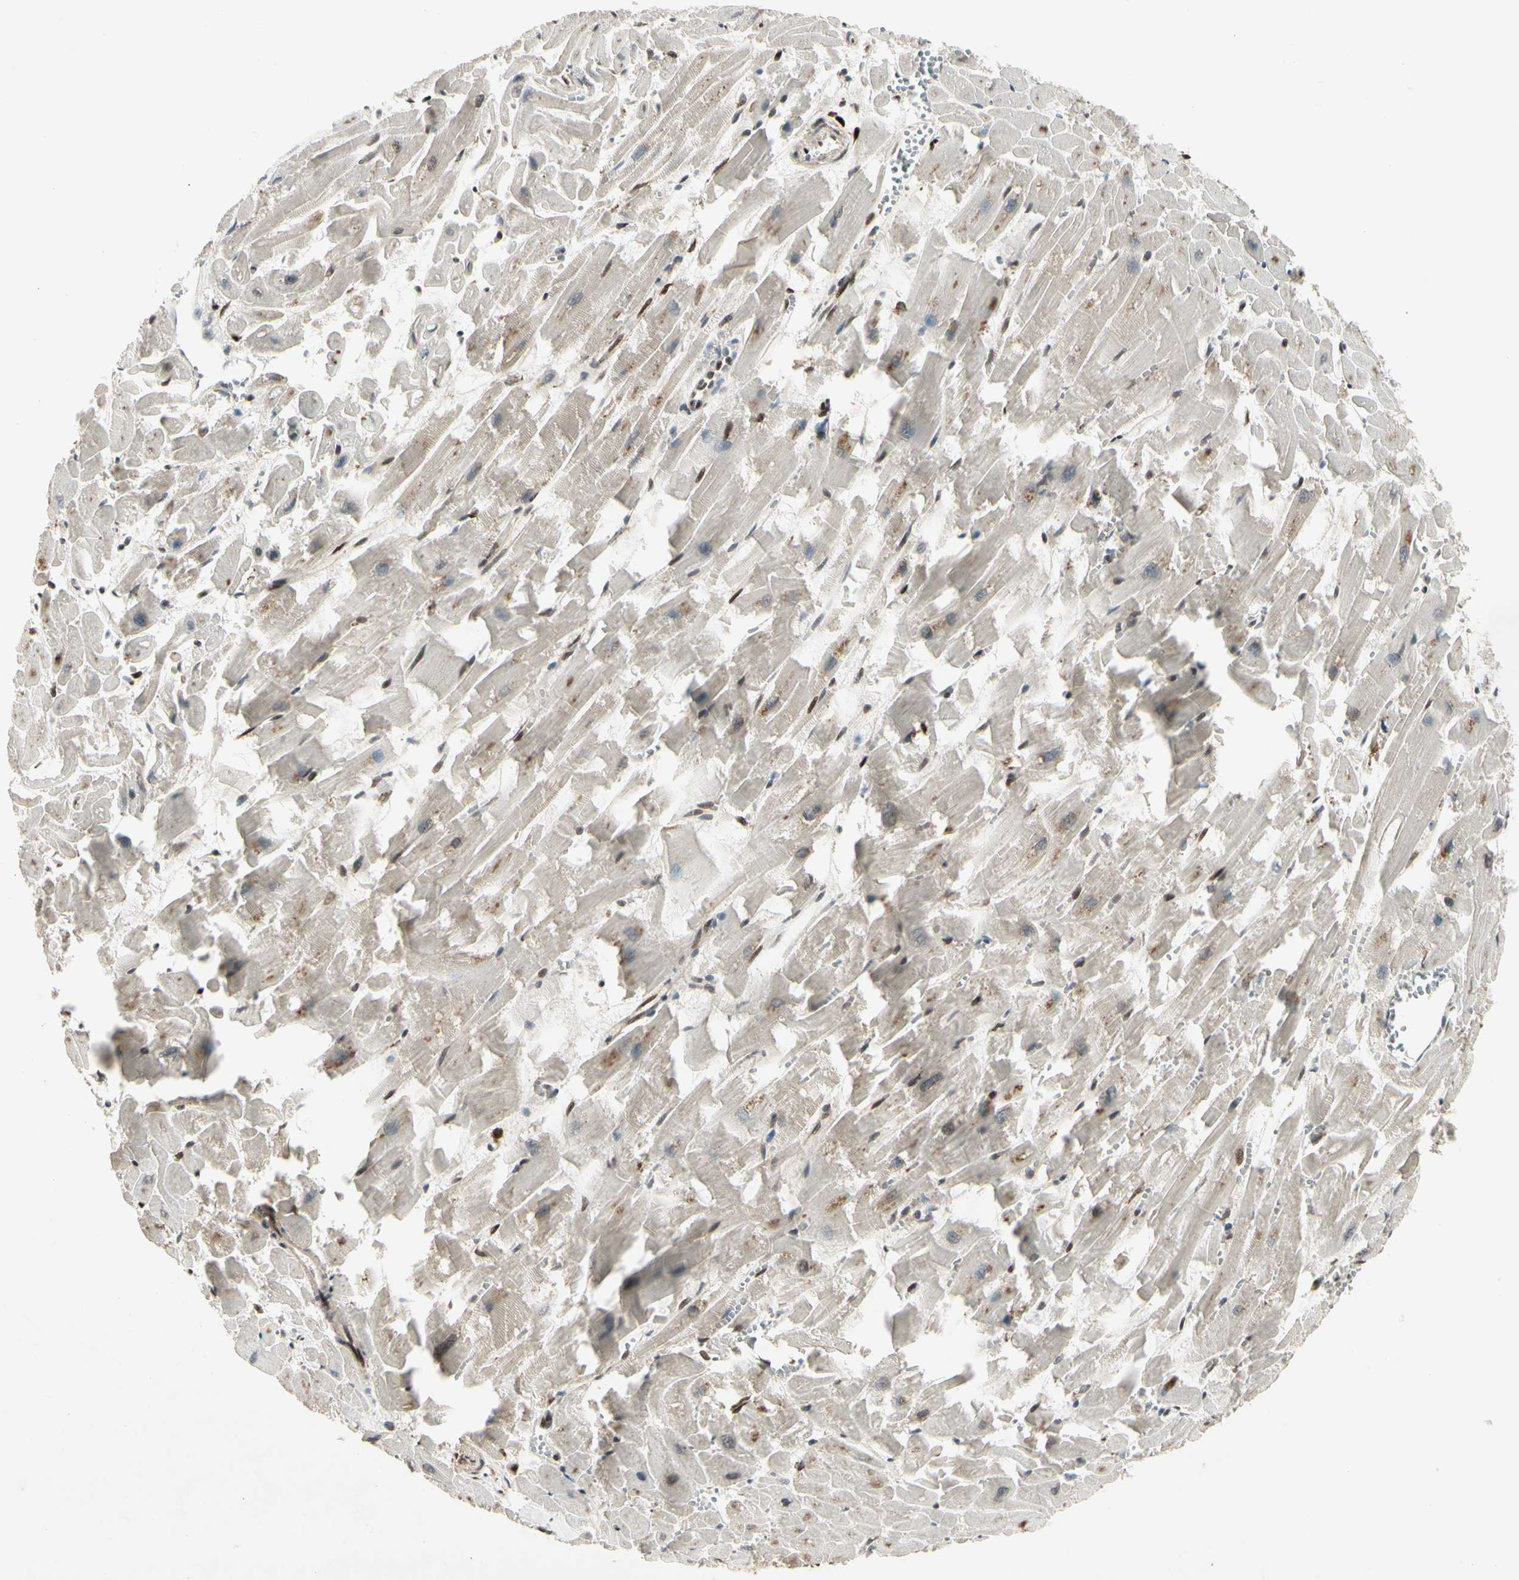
{"staining": {"intensity": "strong", "quantity": ">75%", "location": "cytoplasmic/membranous,nuclear"}, "tissue": "heart muscle", "cell_type": "Cardiomyocytes", "image_type": "normal", "snomed": [{"axis": "morphology", "description": "Normal tissue, NOS"}, {"axis": "topography", "description": "Heart"}], "caption": "Cardiomyocytes demonstrate strong cytoplasmic/membranous,nuclear positivity in approximately >75% of cells in unremarkable heart muscle. (Brightfield microscopy of DAB IHC at high magnification).", "gene": "FOXJ2", "patient": {"sex": "female", "age": 19}}